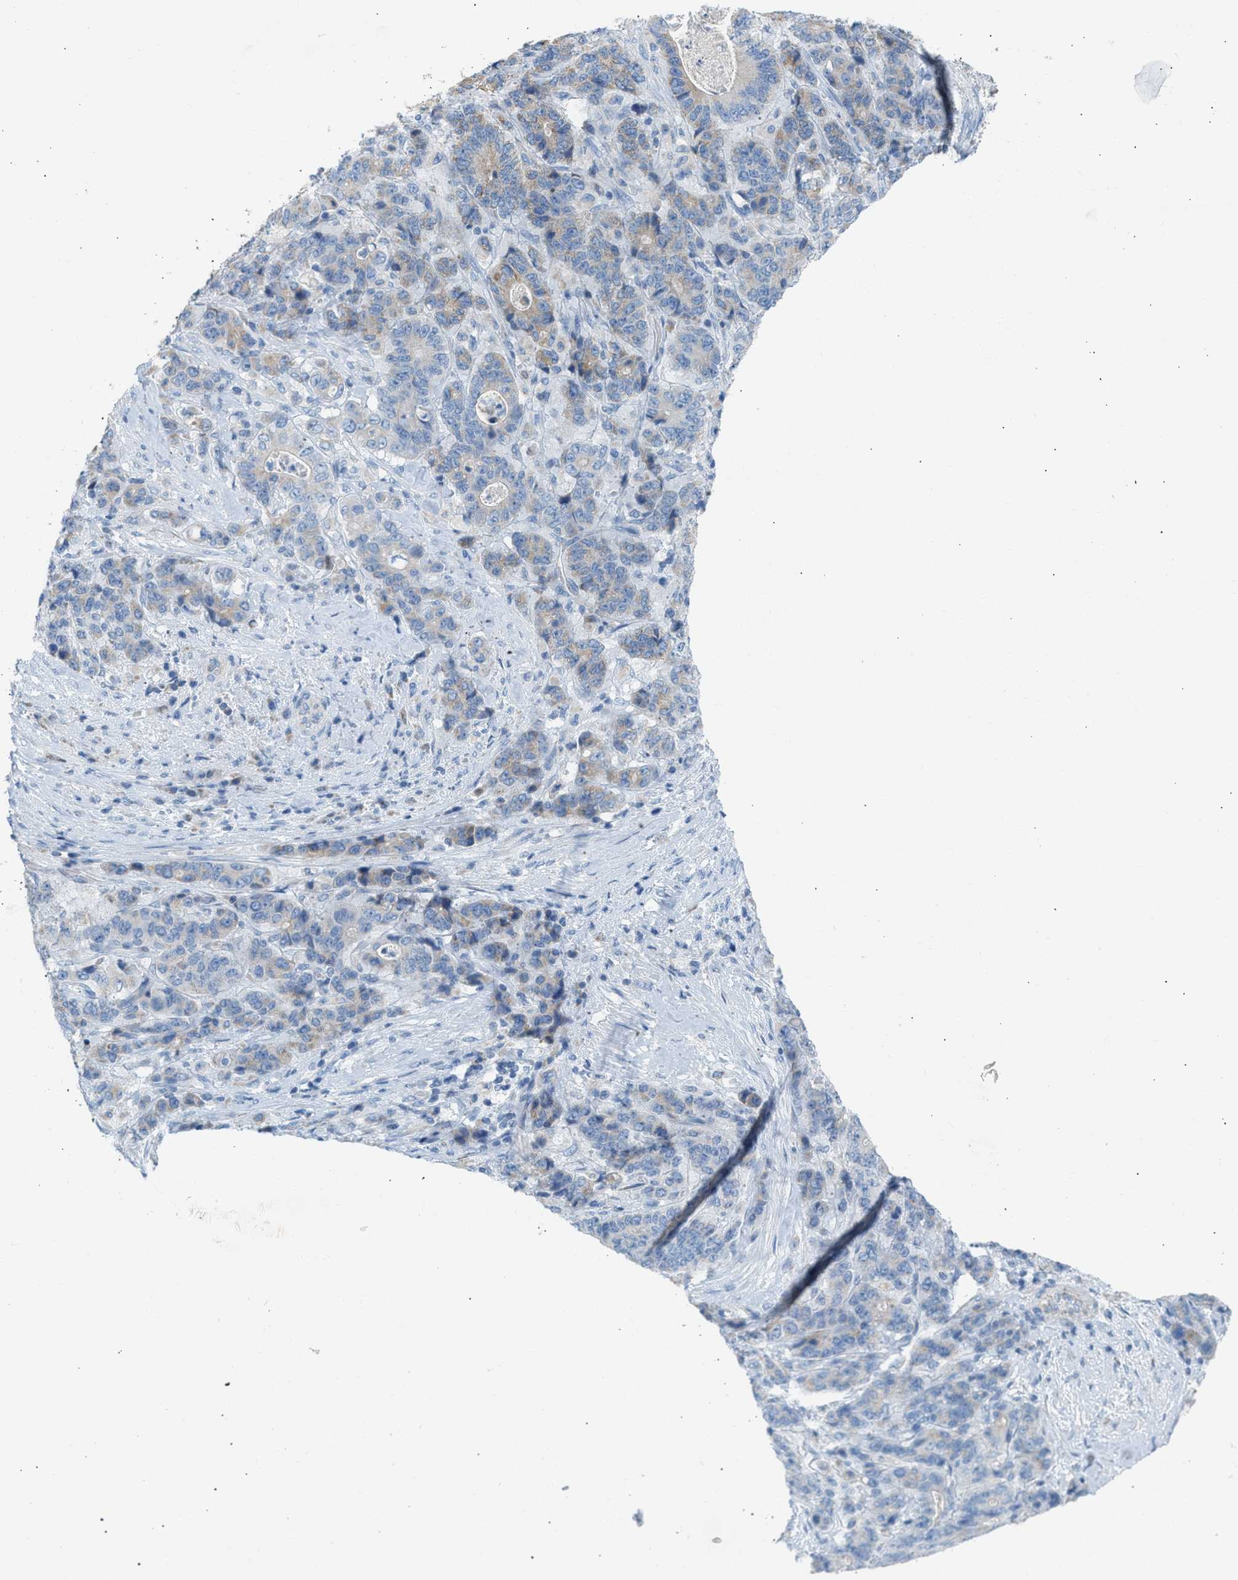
{"staining": {"intensity": "weak", "quantity": "25%-75%", "location": "cytoplasmic/membranous"}, "tissue": "stomach cancer", "cell_type": "Tumor cells", "image_type": "cancer", "snomed": [{"axis": "morphology", "description": "Adenocarcinoma, NOS"}, {"axis": "topography", "description": "Stomach"}], "caption": "Stomach adenocarcinoma stained for a protein displays weak cytoplasmic/membranous positivity in tumor cells. (IHC, brightfield microscopy, high magnification).", "gene": "NDUFS8", "patient": {"sex": "female", "age": 73}}